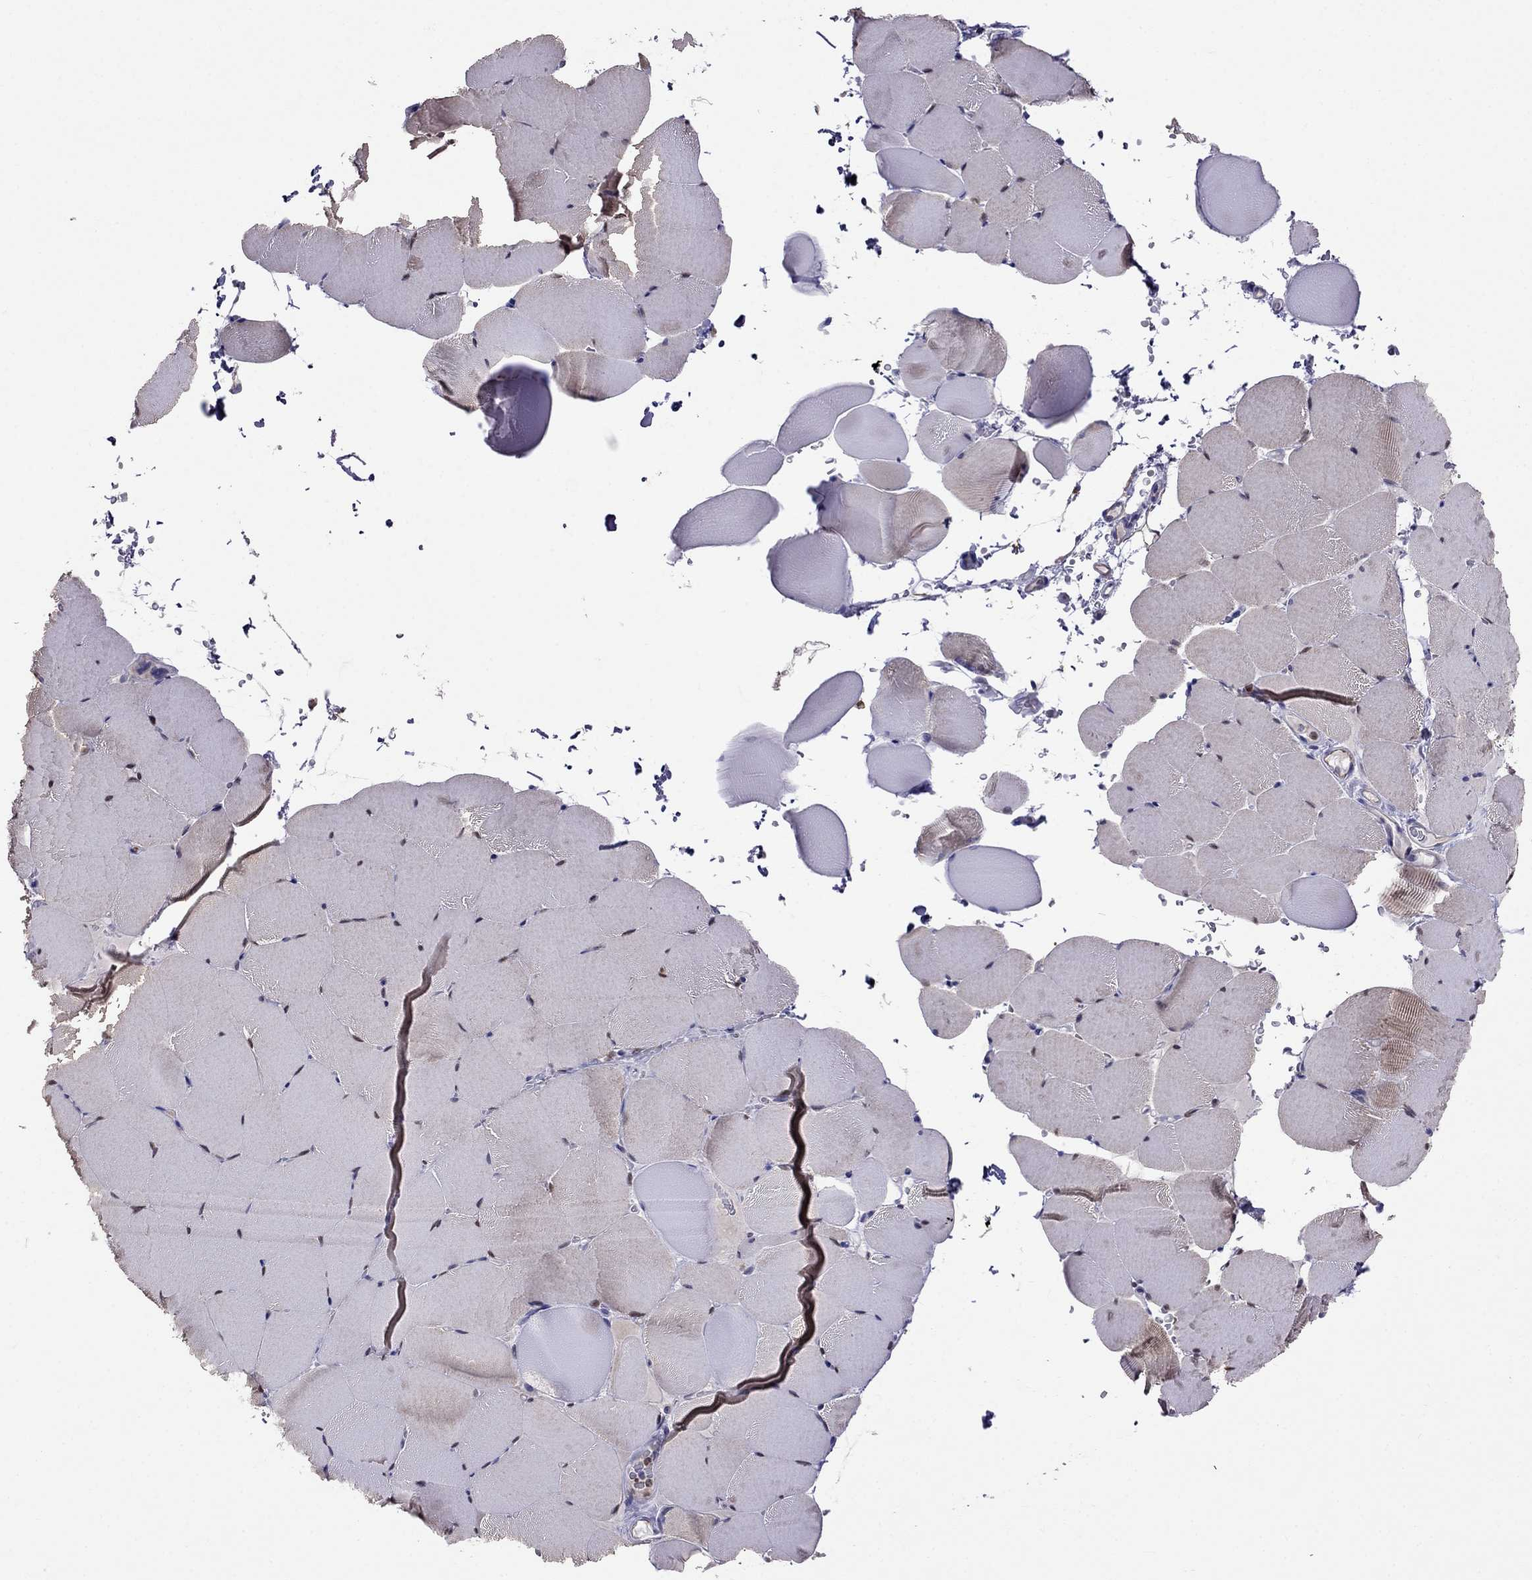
{"staining": {"intensity": "negative", "quantity": "none", "location": "none"}, "tissue": "skeletal muscle", "cell_type": "Myocytes", "image_type": "normal", "snomed": [{"axis": "morphology", "description": "Normal tissue, NOS"}, {"axis": "topography", "description": "Skeletal muscle"}], "caption": "This micrograph is of benign skeletal muscle stained with immunohistochemistry (IHC) to label a protein in brown with the nuclei are counter-stained blue. There is no staining in myocytes. Brightfield microscopy of immunohistochemistry stained with DAB (brown) and hematoxylin (blue), captured at high magnification.", "gene": "SPINT4", "patient": {"sex": "female", "age": 37}}